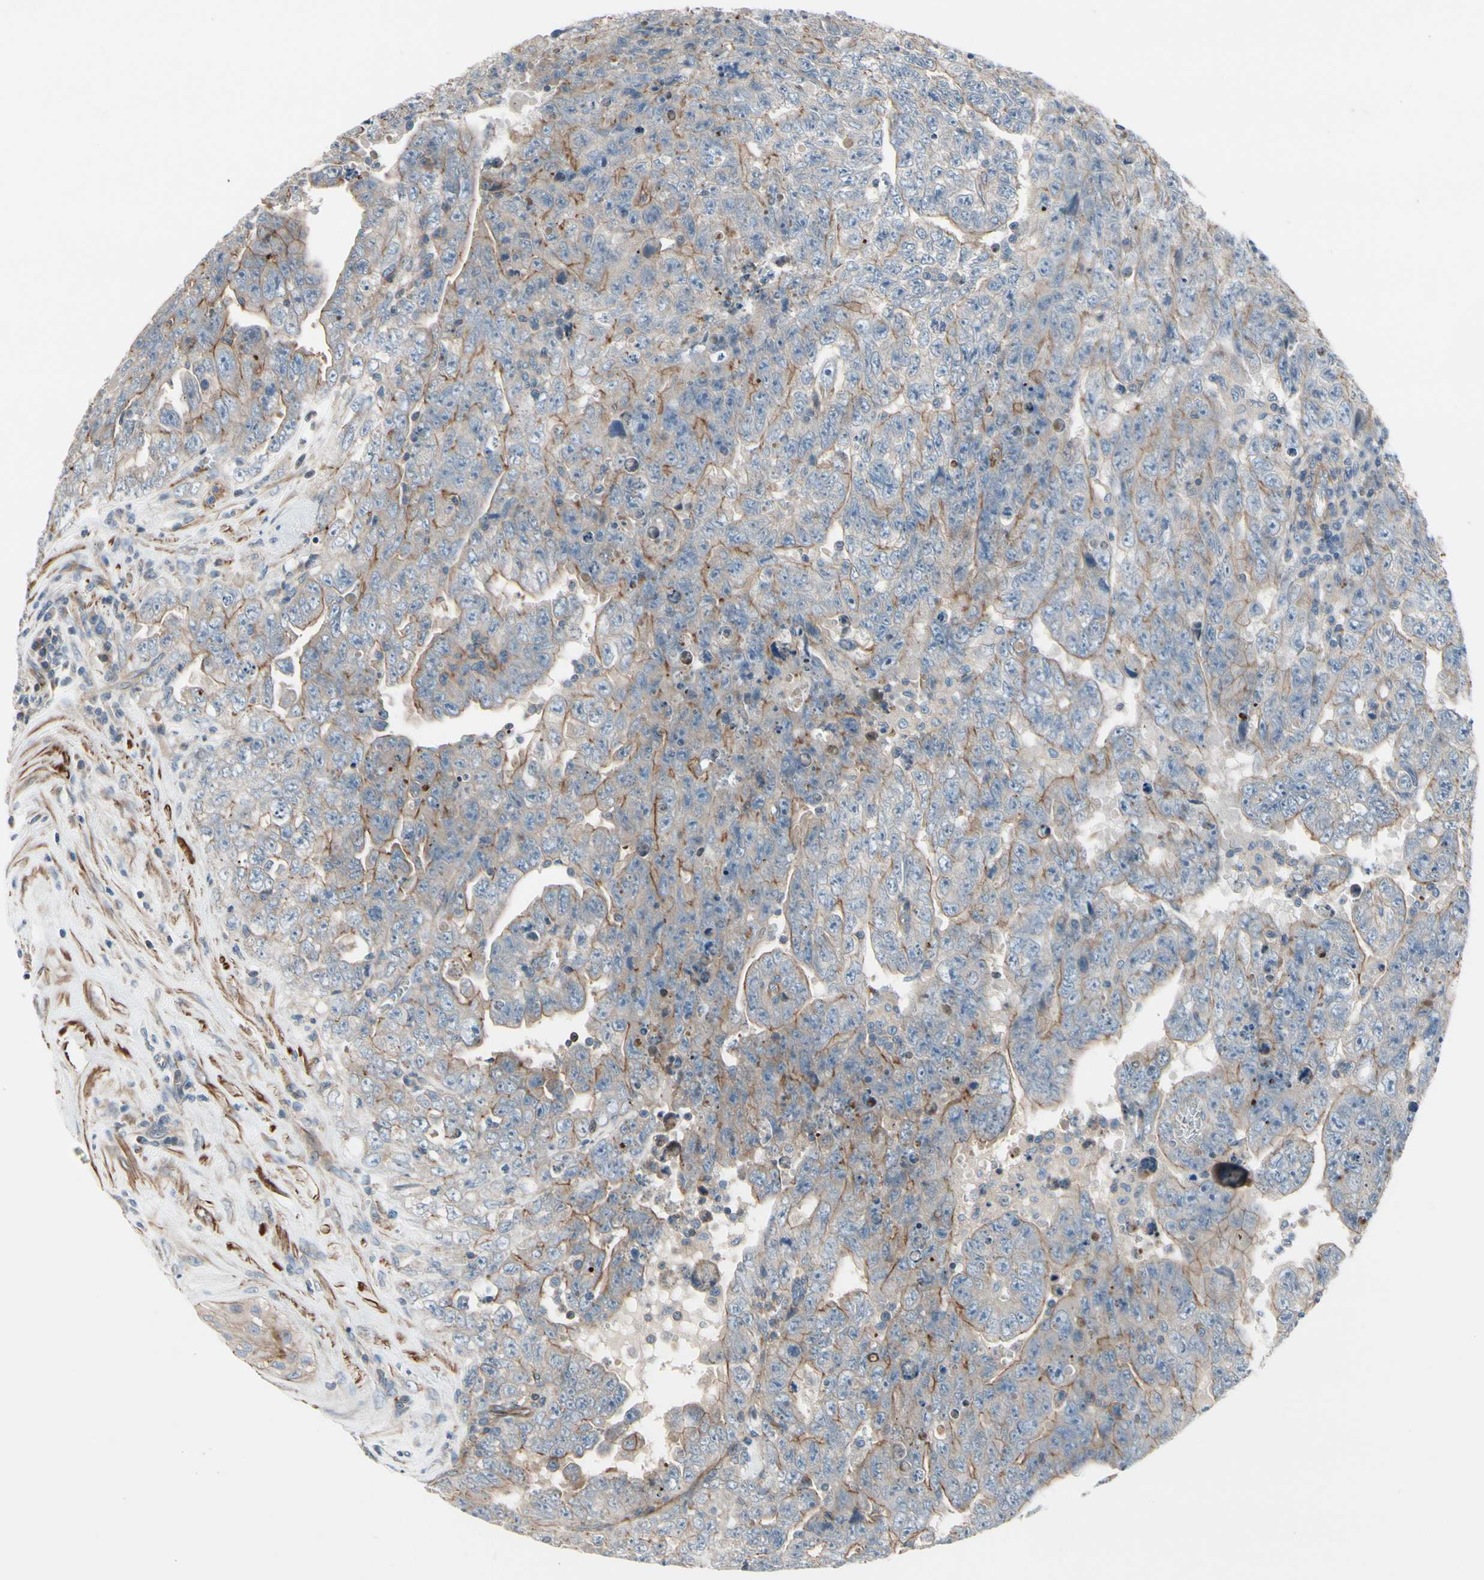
{"staining": {"intensity": "weak", "quantity": "25%-75%", "location": "cytoplasmic/membranous"}, "tissue": "testis cancer", "cell_type": "Tumor cells", "image_type": "cancer", "snomed": [{"axis": "morphology", "description": "Carcinoma, Embryonal, NOS"}, {"axis": "topography", "description": "Testis"}], "caption": "Tumor cells demonstrate low levels of weak cytoplasmic/membranous positivity in about 25%-75% of cells in human testis cancer.", "gene": "TPM1", "patient": {"sex": "male", "age": 28}}